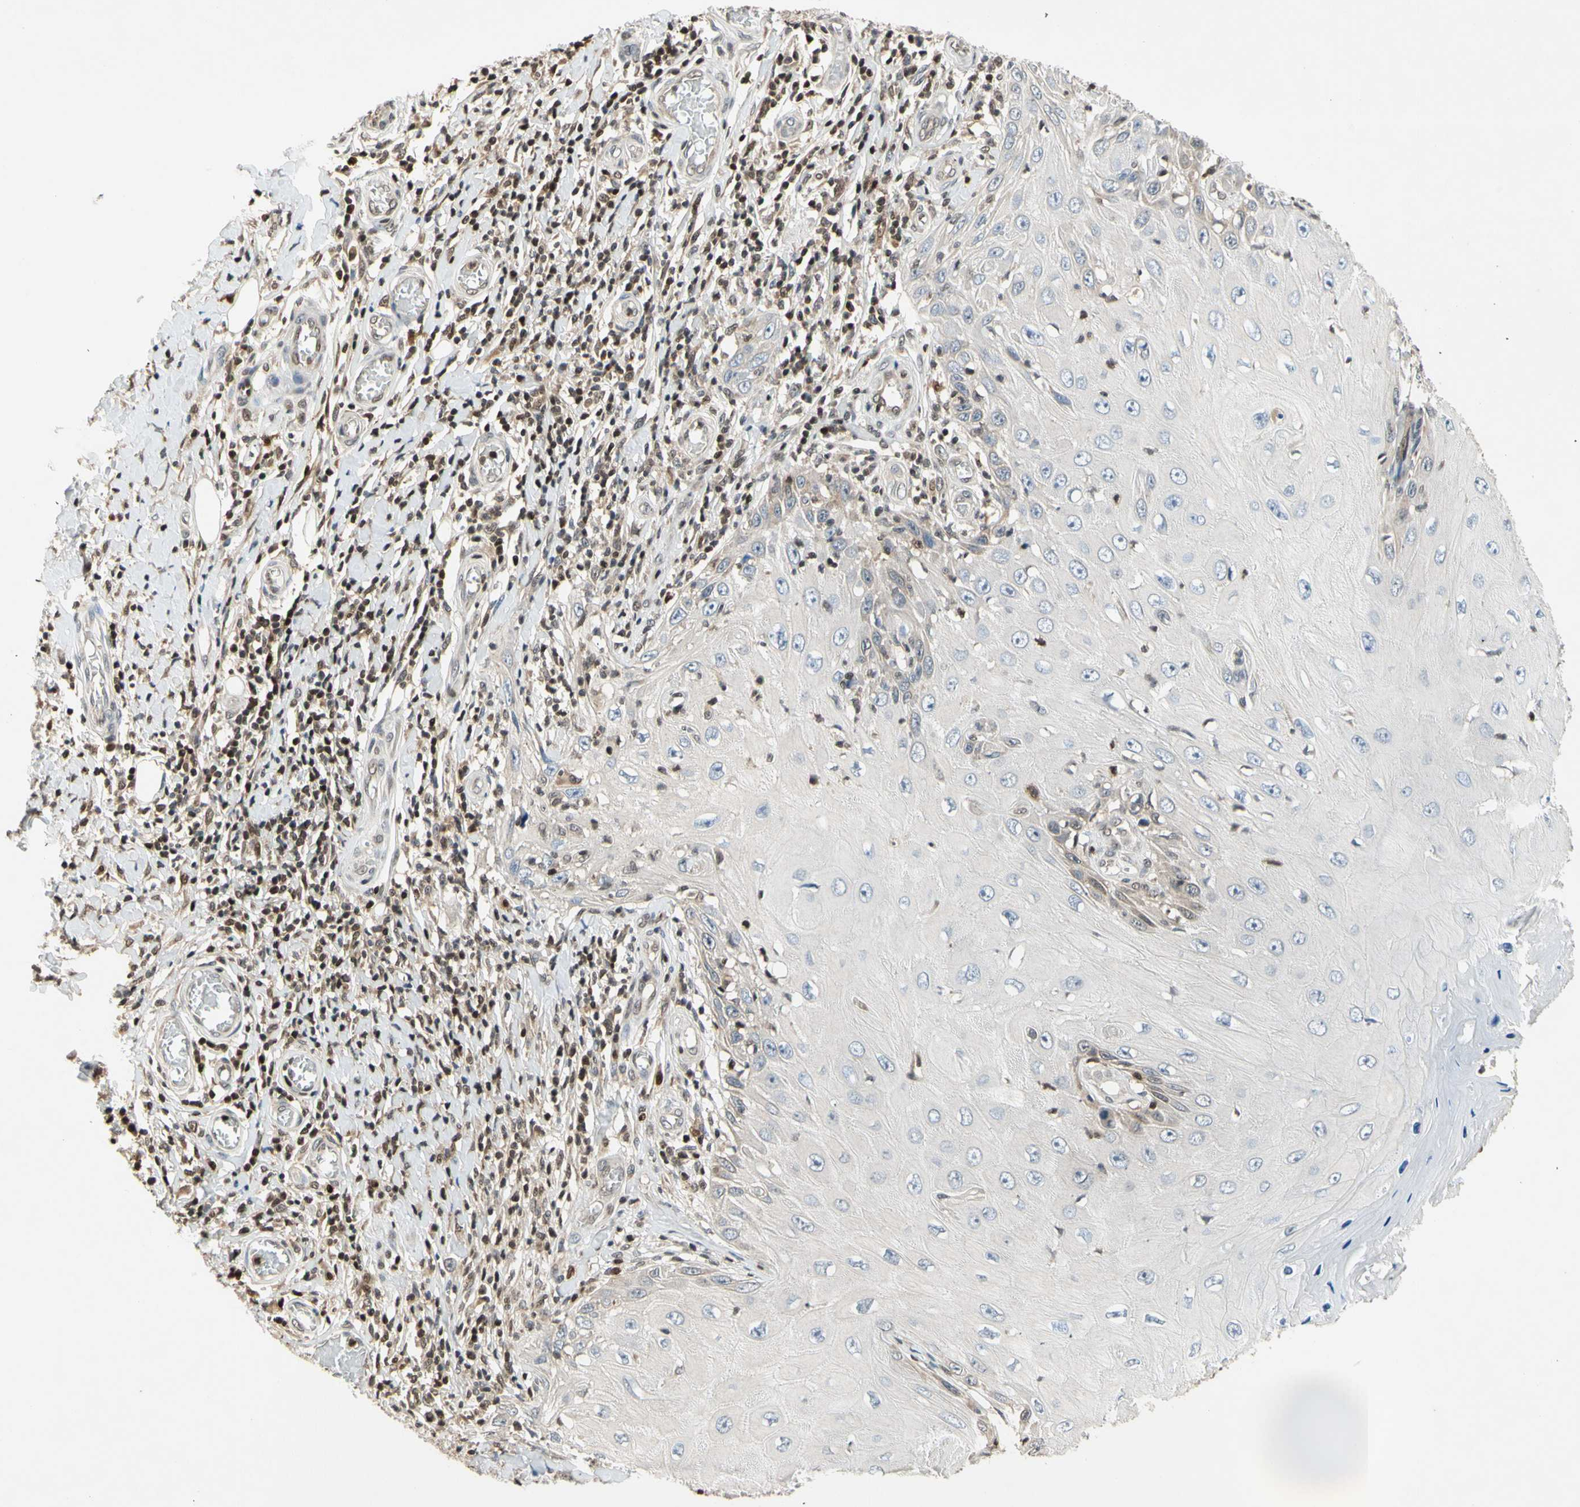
{"staining": {"intensity": "weak", "quantity": ">75%", "location": "cytoplasmic/membranous"}, "tissue": "skin cancer", "cell_type": "Tumor cells", "image_type": "cancer", "snomed": [{"axis": "morphology", "description": "Squamous cell carcinoma, NOS"}, {"axis": "topography", "description": "Skin"}], "caption": "A low amount of weak cytoplasmic/membranous staining is identified in approximately >75% of tumor cells in skin cancer (squamous cell carcinoma) tissue.", "gene": "GSR", "patient": {"sex": "female", "age": 73}}